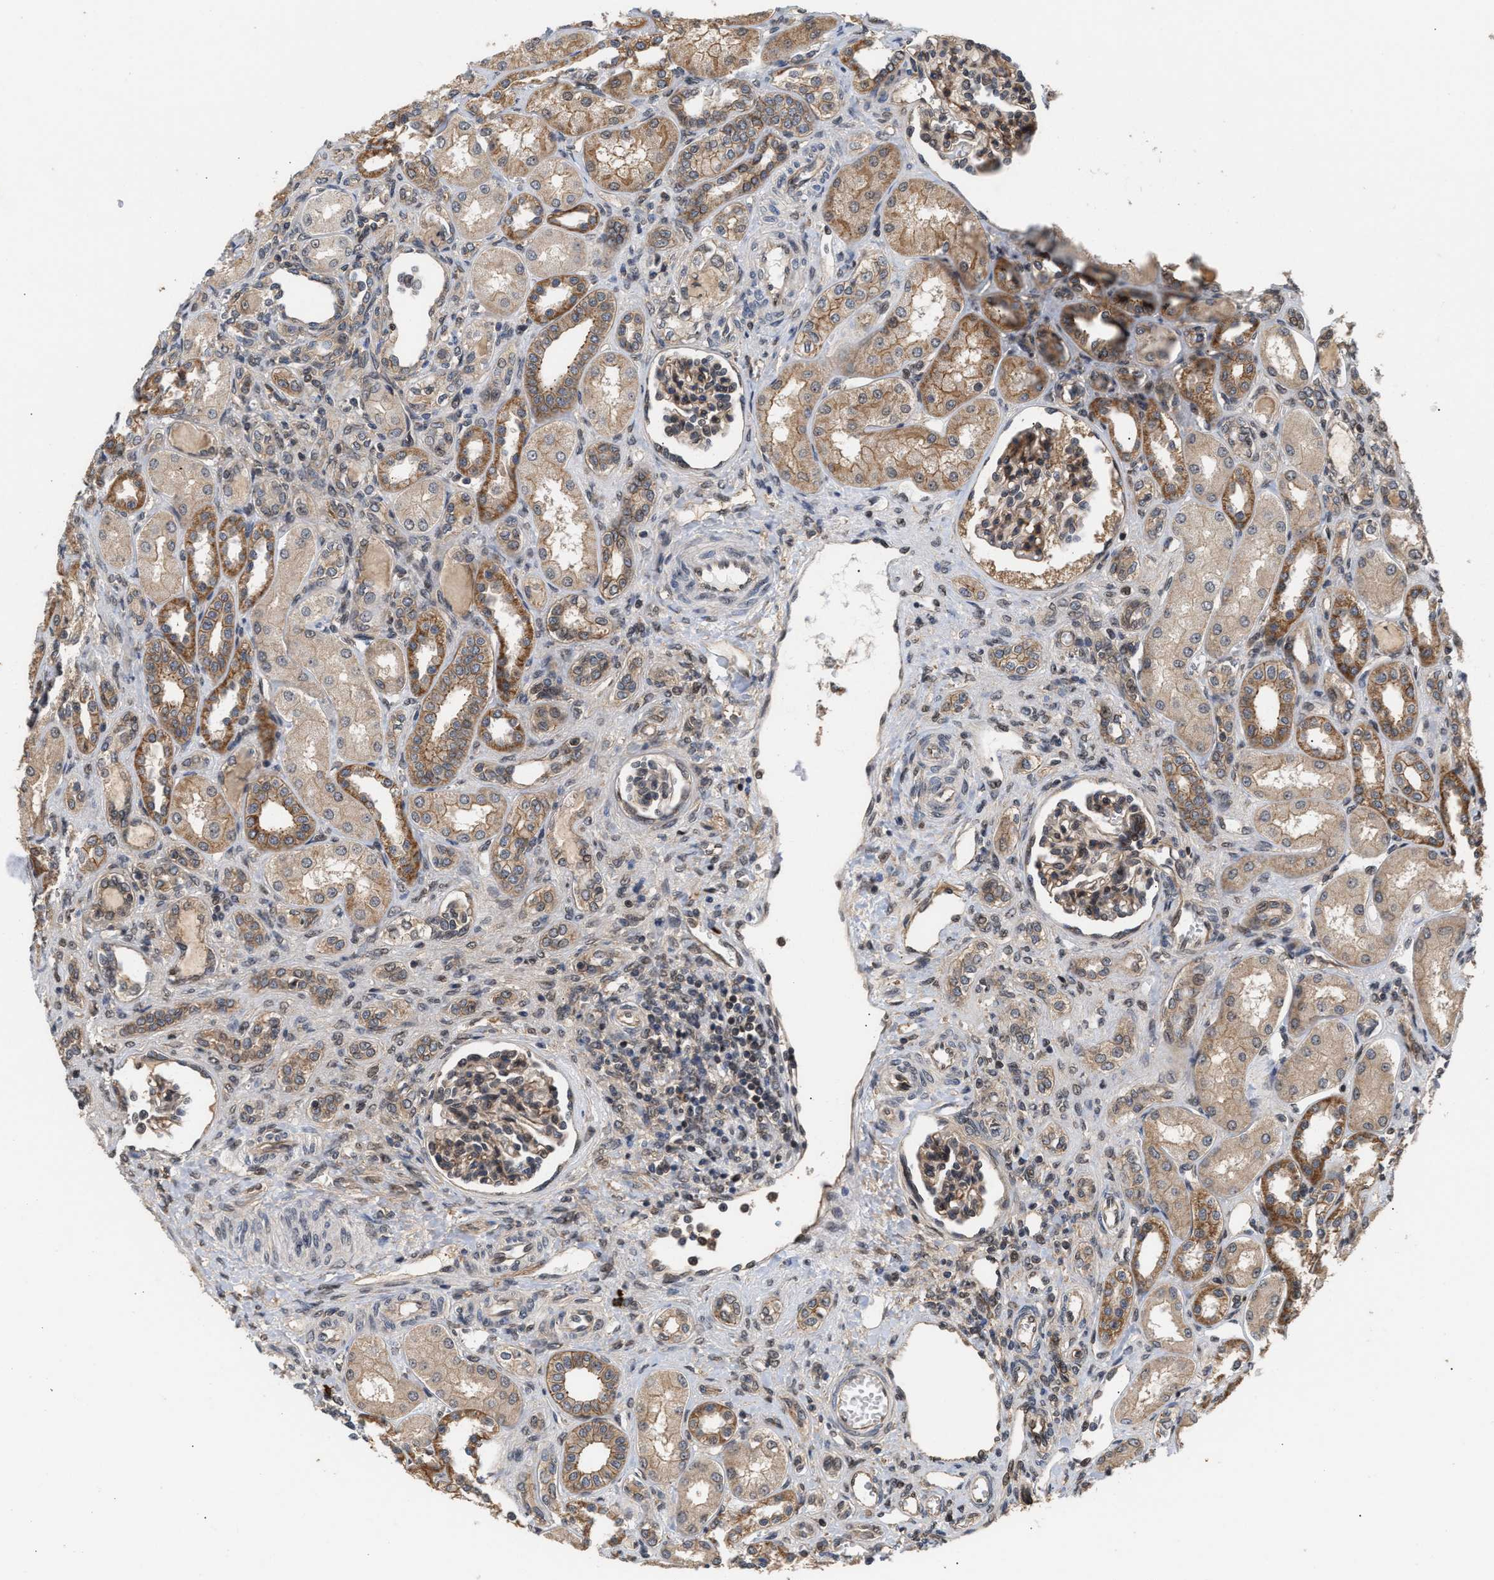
{"staining": {"intensity": "weak", "quantity": "25%-75%", "location": "cytoplasmic/membranous,nuclear"}, "tissue": "kidney", "cell_type": "Cells in glomeruli", "image_type": "normal", "snomed": [{"axis": "morphology", "description": "Normal tissue, NOS"}, {"axis": "topography", "description": "Kidney"}], "caption": "Protein expression analysis of benign kidney exhibits weak cytoplasmic/membranous,nuclear positivity in approximately 25%-75% of cells in glomeruli.", "gene": "ABHD5", "patient": {"sex": "male", "age": 7}}